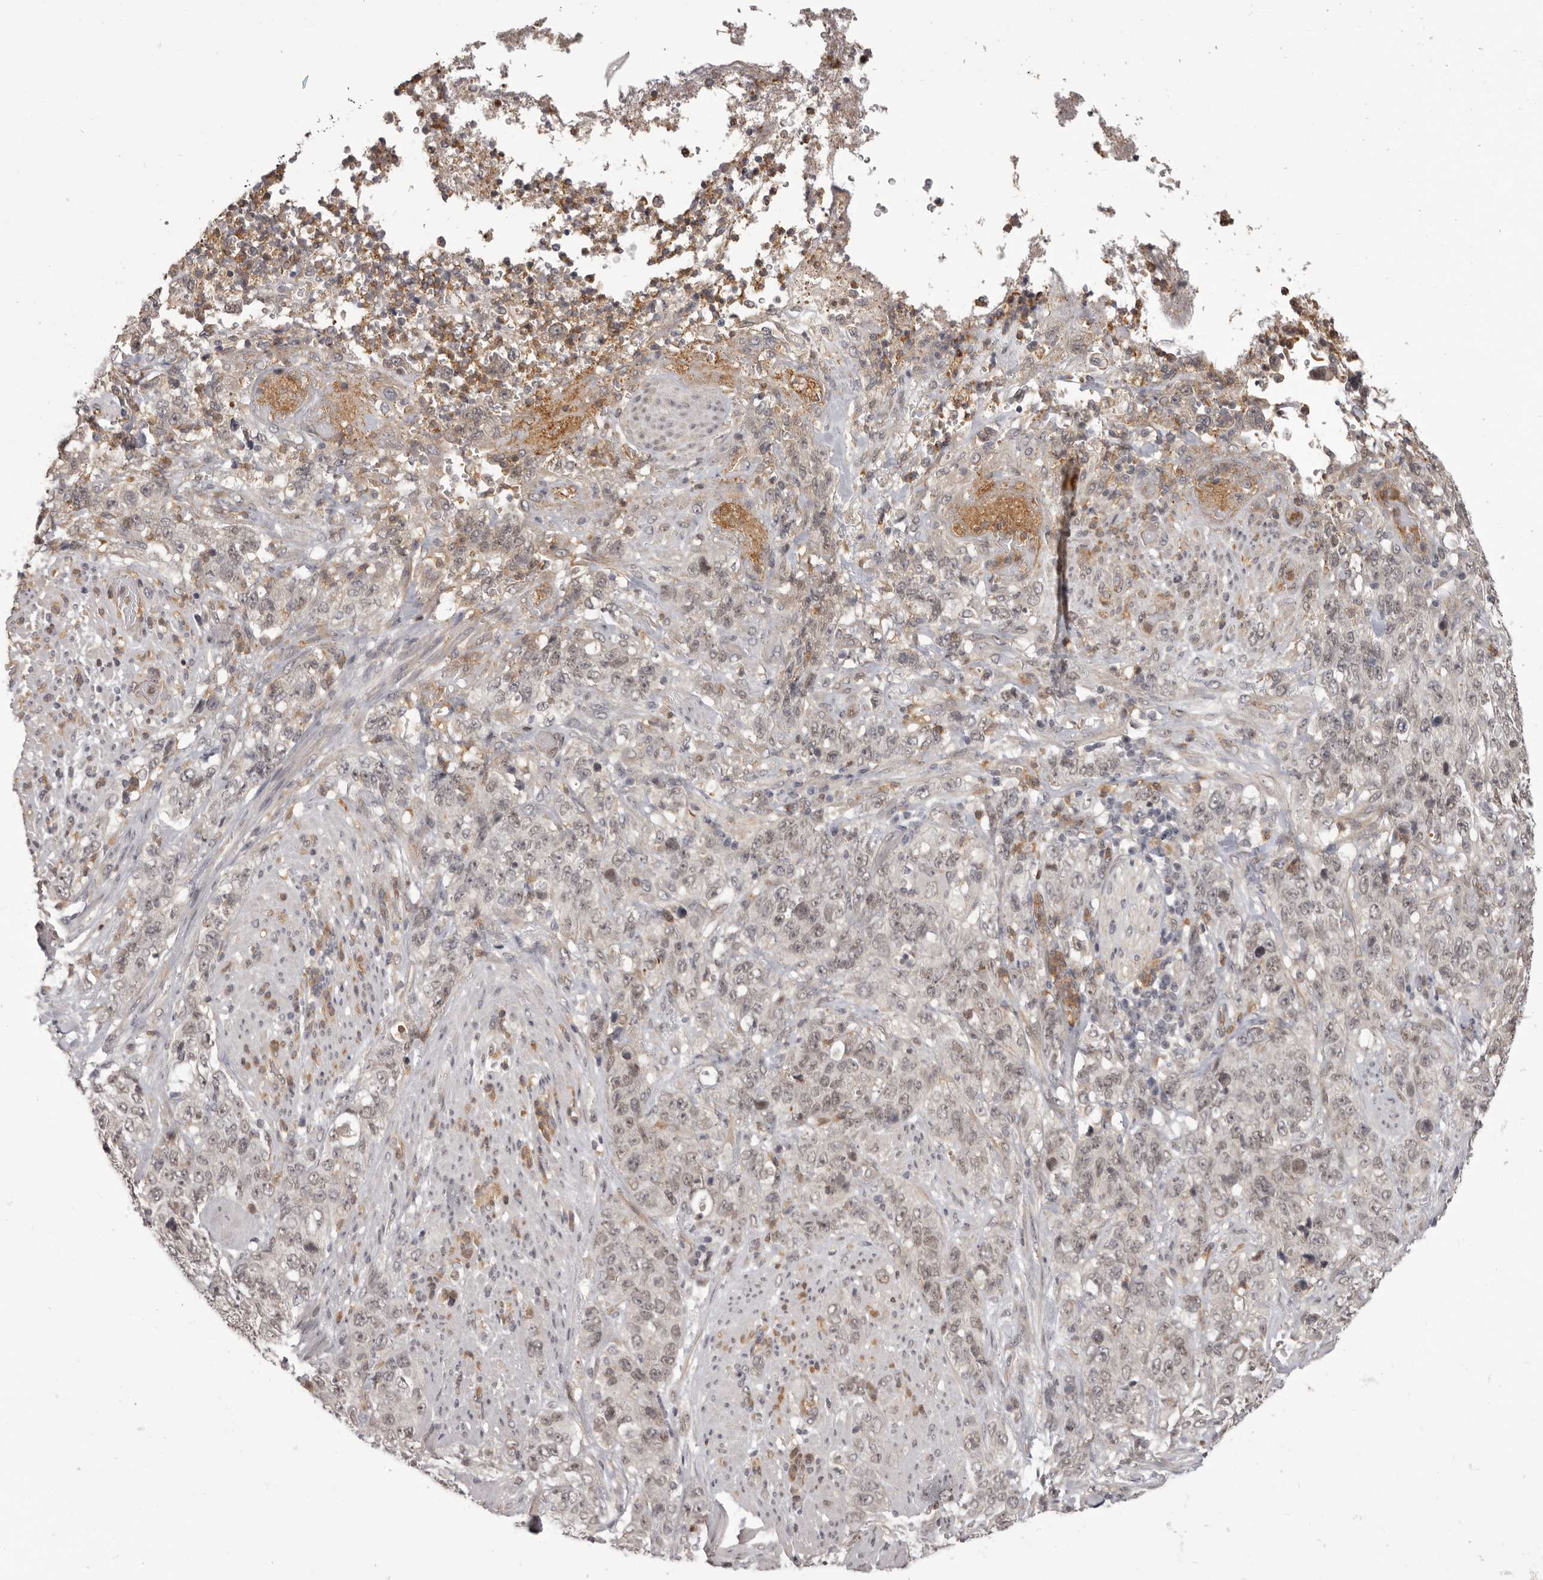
{"staining": {"intensity": "weak", "quantity": "25%-75%", "location": "cytoplasmic/membranous,nuclear"}, "tissue": "stomach cancer", "cell_type": "Tumor cells", "image_type": "cancer", "snomed": [{"axis": "morphology", "description": "Adenocarcinoma, NOS"}, {"axis": "topography", "description": "Stomach"}], "caption": "Tumor cells show low levels of weak cytoplasmic/membranous and nuclear positivity in about 25%-75% of cells in human stomach cancer (adenocarcinoma).", "gene": "RNF2", "patient": {"sex": "male", "age": 48}}